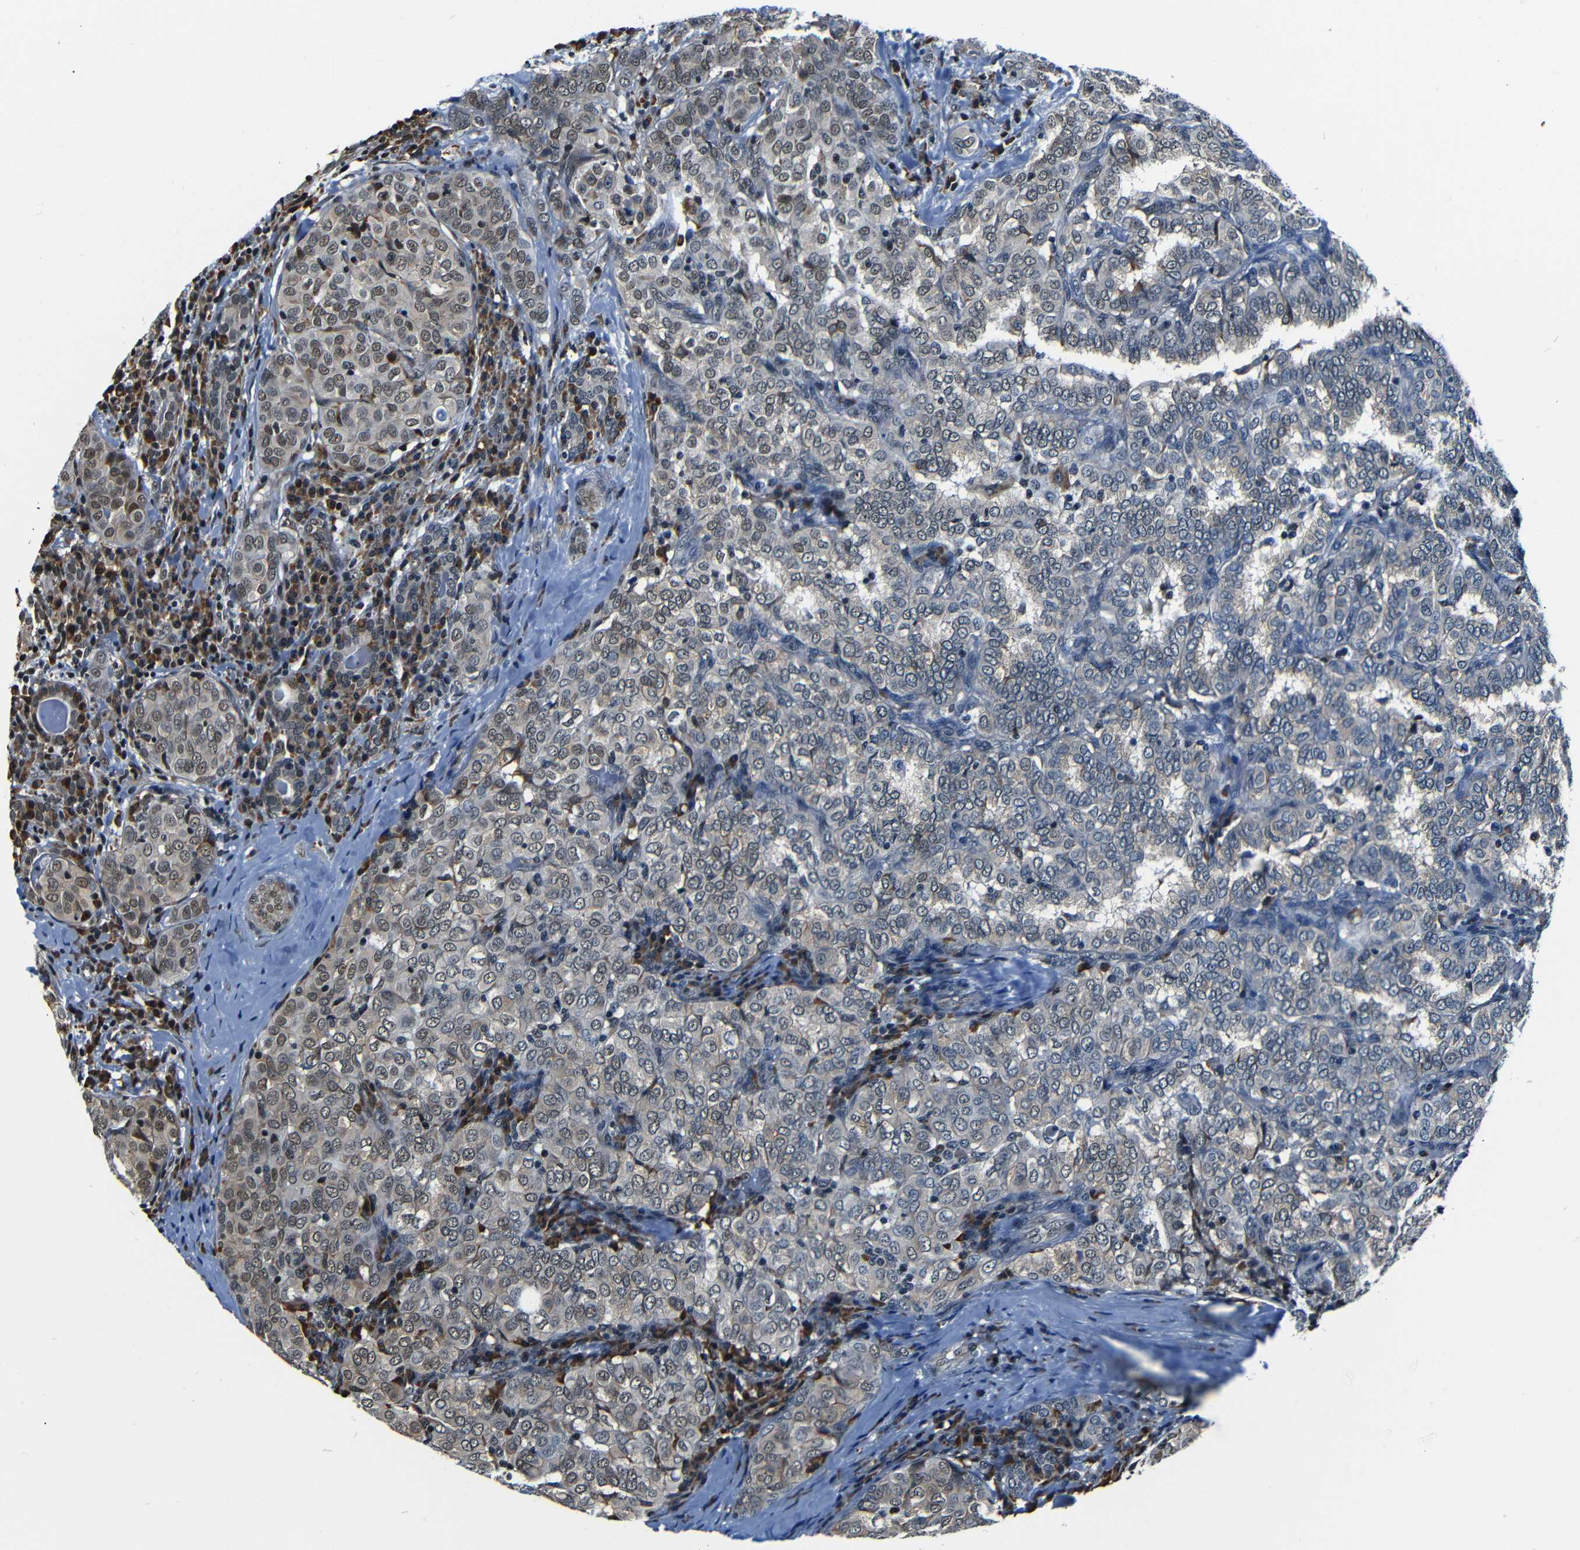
{"staining": {"intensity": "weak", "quantity": "25%-75%", "location": "cytoplasmic/membranous,nuclear"}, "tissue": "thyroid cancer", "cell_type": "Tumor cells", "image_type": "cancer", "snomed": [{"axis": "morphology", "description": "Papillary adenocarcinoma, NOS"}, {"axis": "topography", "description": "Thyroid gland"}], "caption": "Thyroid cancer (papillary adenocarcinoma) was stained to show a protein in brown. There is low levels of weak cytoplasmic/membranous and nuclear staining in about 25%-75% of tumor cells. (IHC, brightfield microscopy, high magnification).", "gene": "NCBP3", "patient": {"sex": "female", "age": 30}}